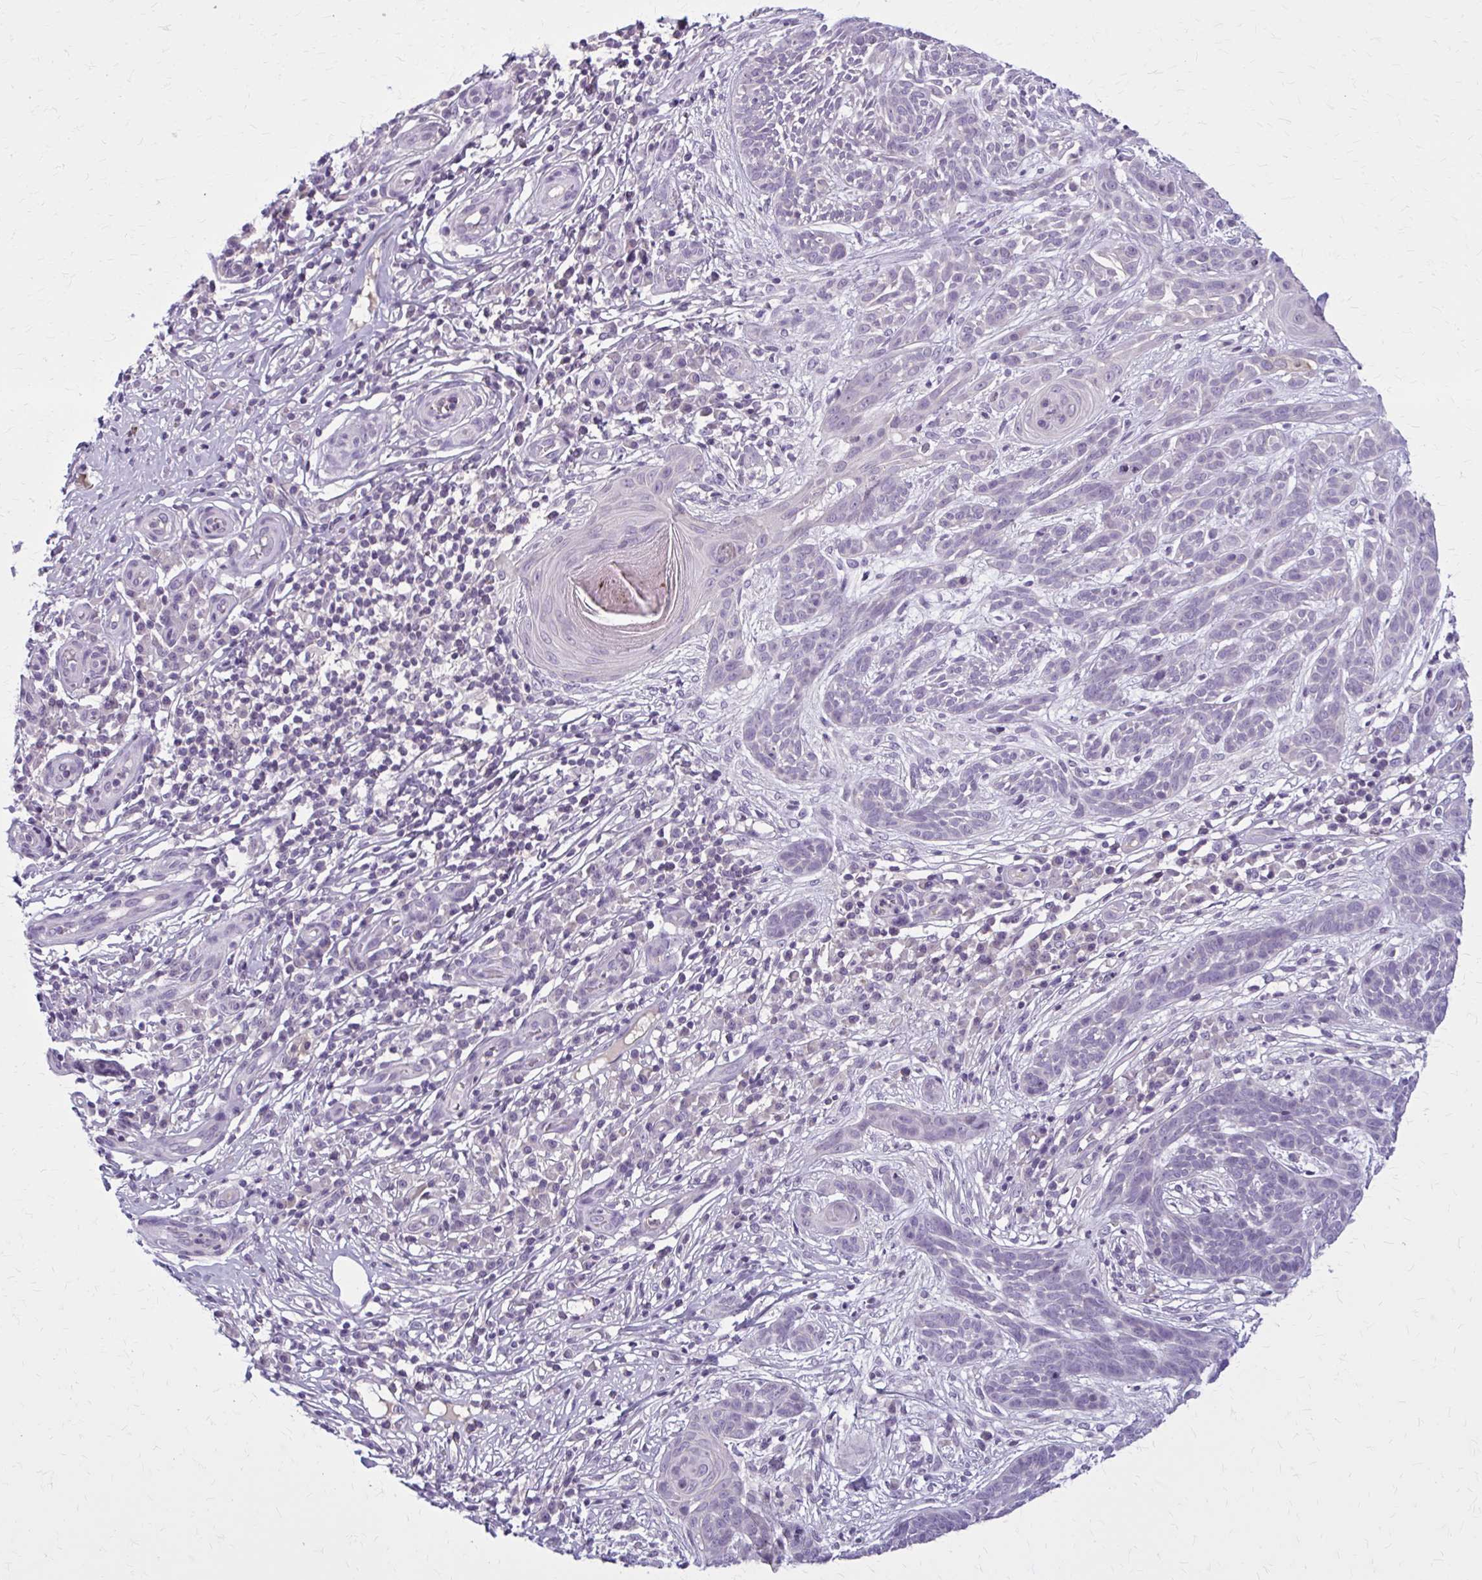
{"staining": {"intensity": "negative", "quantity": "none", "location": "none"}, "tissue": "skin cancer", "cell_type": "Tumor cells", "image_type": "cancer", "snomed": [{"axis": "morphology", "description": "Basal cell carcinoma"}, {"axis": "topography", "description": "Skin"}, {"axis": "topography", "description": "Skin, foot"}], "caption": "An image of basal cell carcinoma (skin) stained for a protein demonstrates no brown staining in tumor cells.", "gene": "OR4A47", "patient": {"sex": "female", "age": 86}}